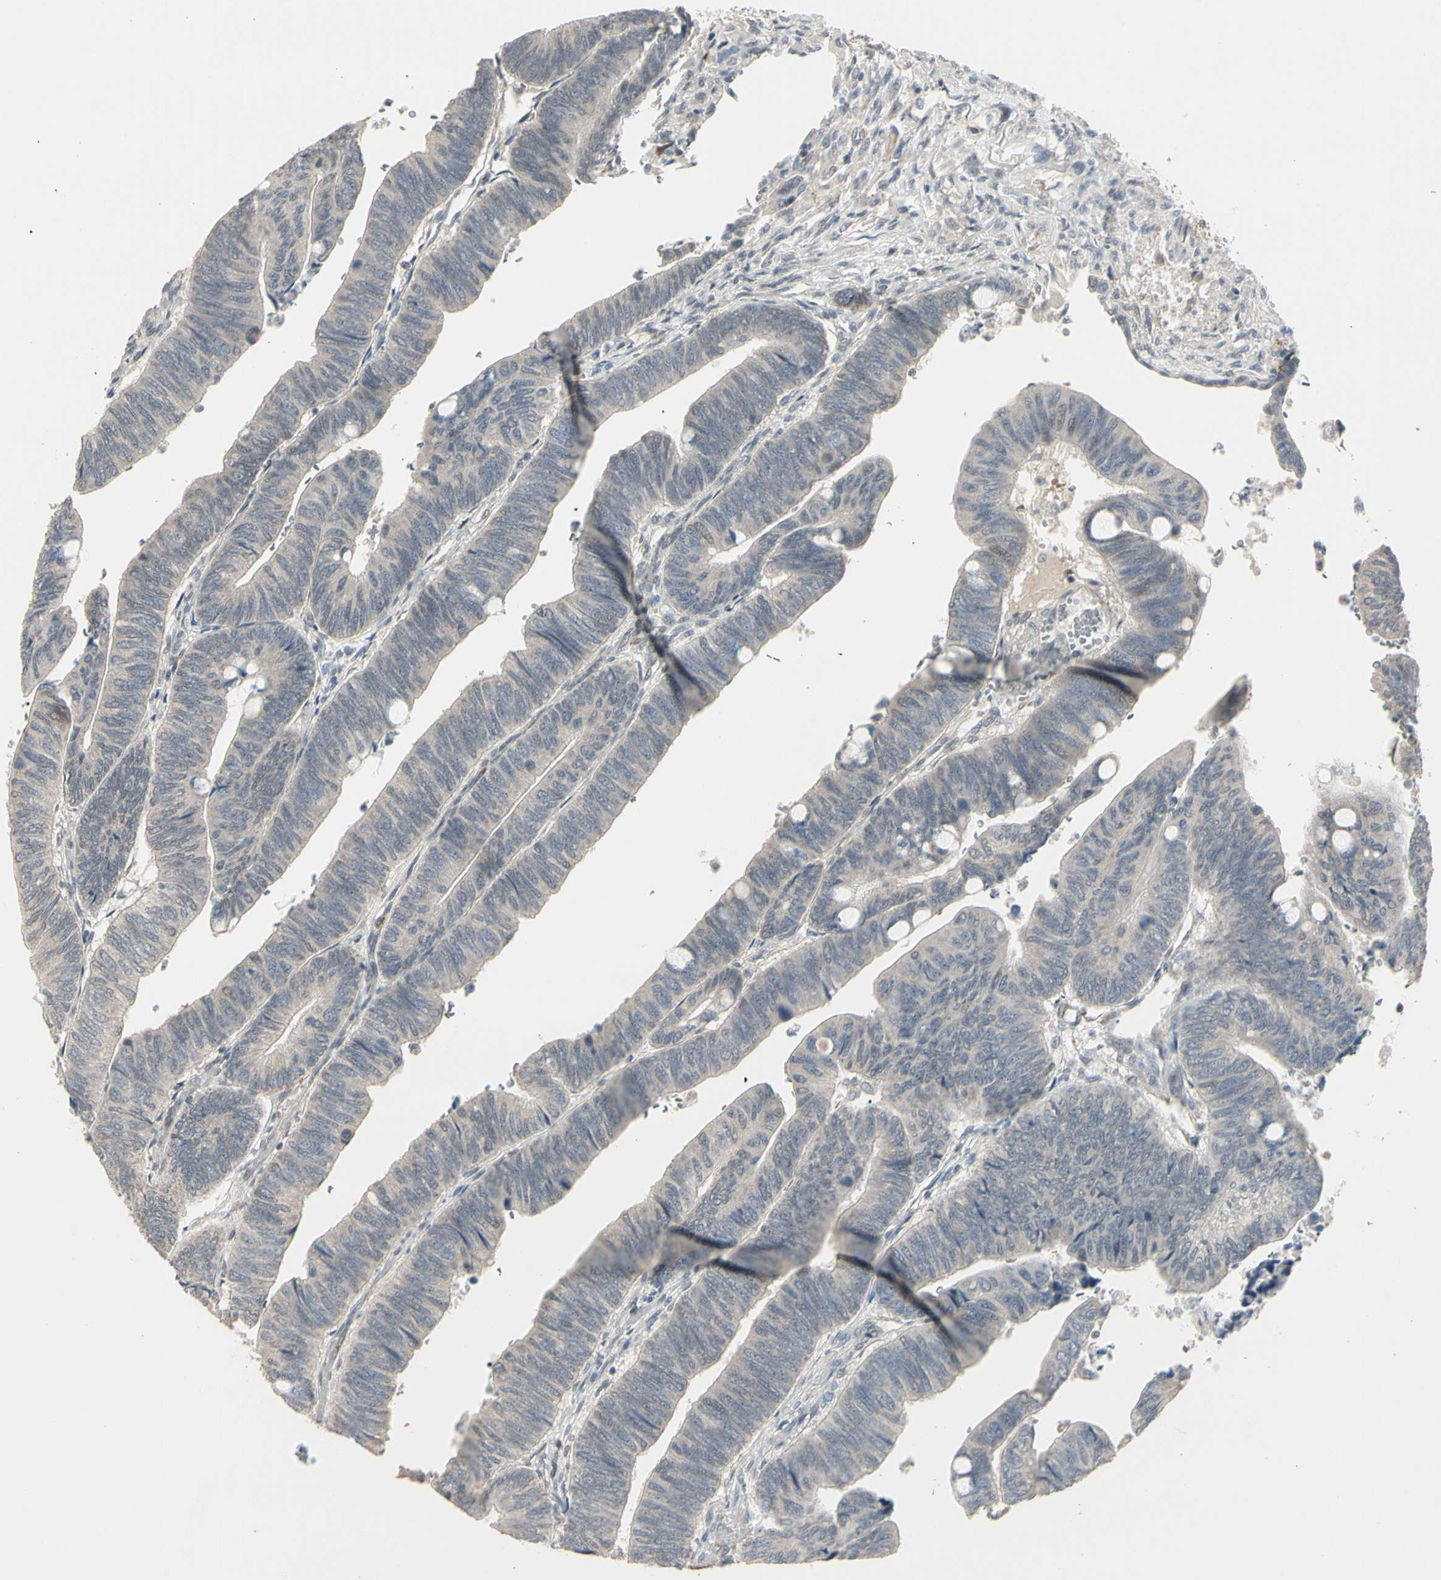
{"staining": {"intensity": "negative", "quantity": "none", "location": "none"}, "tissue": "colorectal cancer", "cell_type": "Tumor cells", "image_type": "cancer", "snomed": [{"axis": "morphology", "description": "Normal tissue, NOS"}, {"axis": "morphology", "description": "Adenocarcinoma, NOS"}, {"axis": "topography", "description": "Rectum"}, {"axis": "topography", "description": "Peripheral nerve tissue"}], "caption": "DAB (3,3'-diaminobenzidine) immunohistochemical staining of human colorectal adenocarcinoma reveals no significant positivity in tumor cells. (DAB (3,3'-diaminobenzidine) IHC, high magnification).", "gene": "GREM1", "patient": {"sex": "male", "age": 92}}